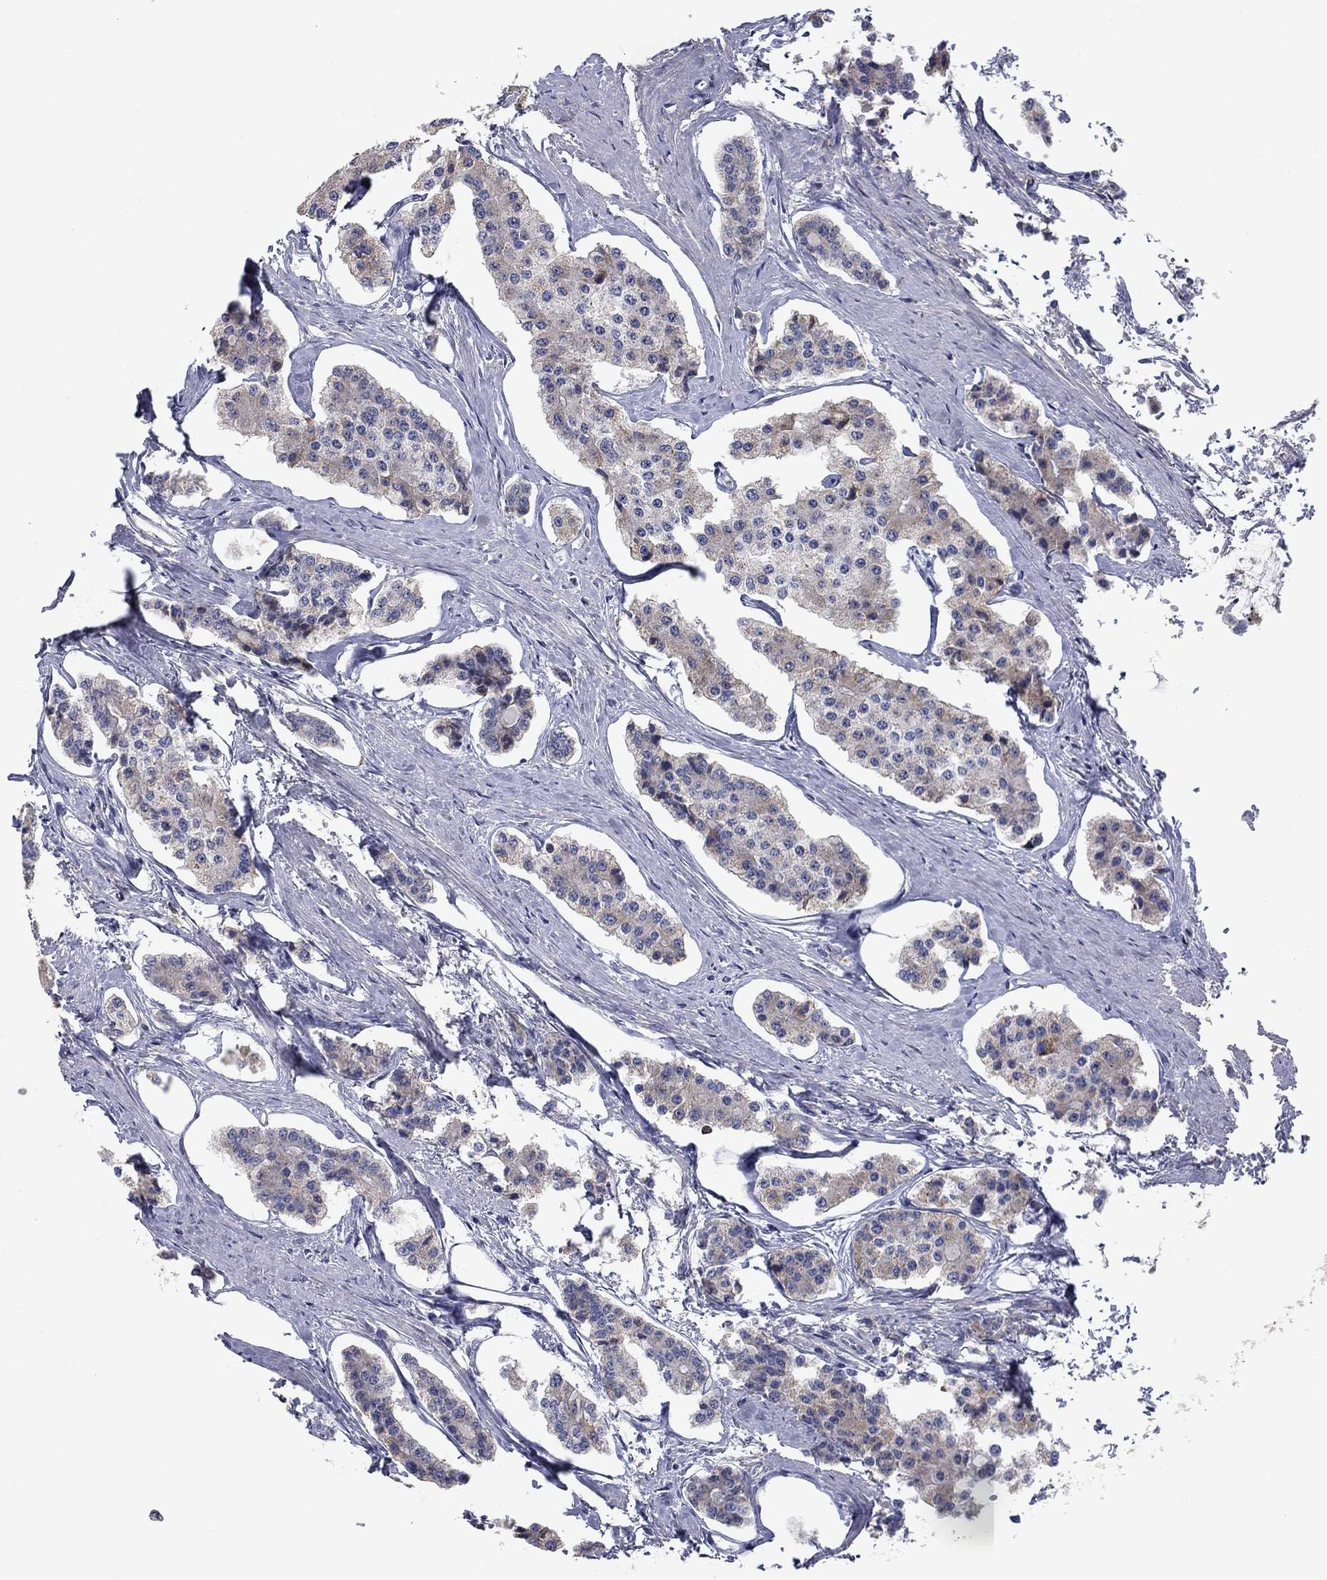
{"staining": {"intensity": "negative", "quantity": "none", "location": "none"}, "tissue": "carcinoid", "cell_type": "Tumor cells", "image_type": "cancer", "snomed": [{"axis": "morphology", "description": "Carcinoid, malignant, NOS"}, {"axis": "topography", "description": "Small intestine"}], "caption": "Immunohistochemistry micrograph of malignant carcinoid stained for a protein (brown), which reveals no expression in tumor cells.", "gene": "PTGDS", "patient": {"sex": "female", "age": 65}}